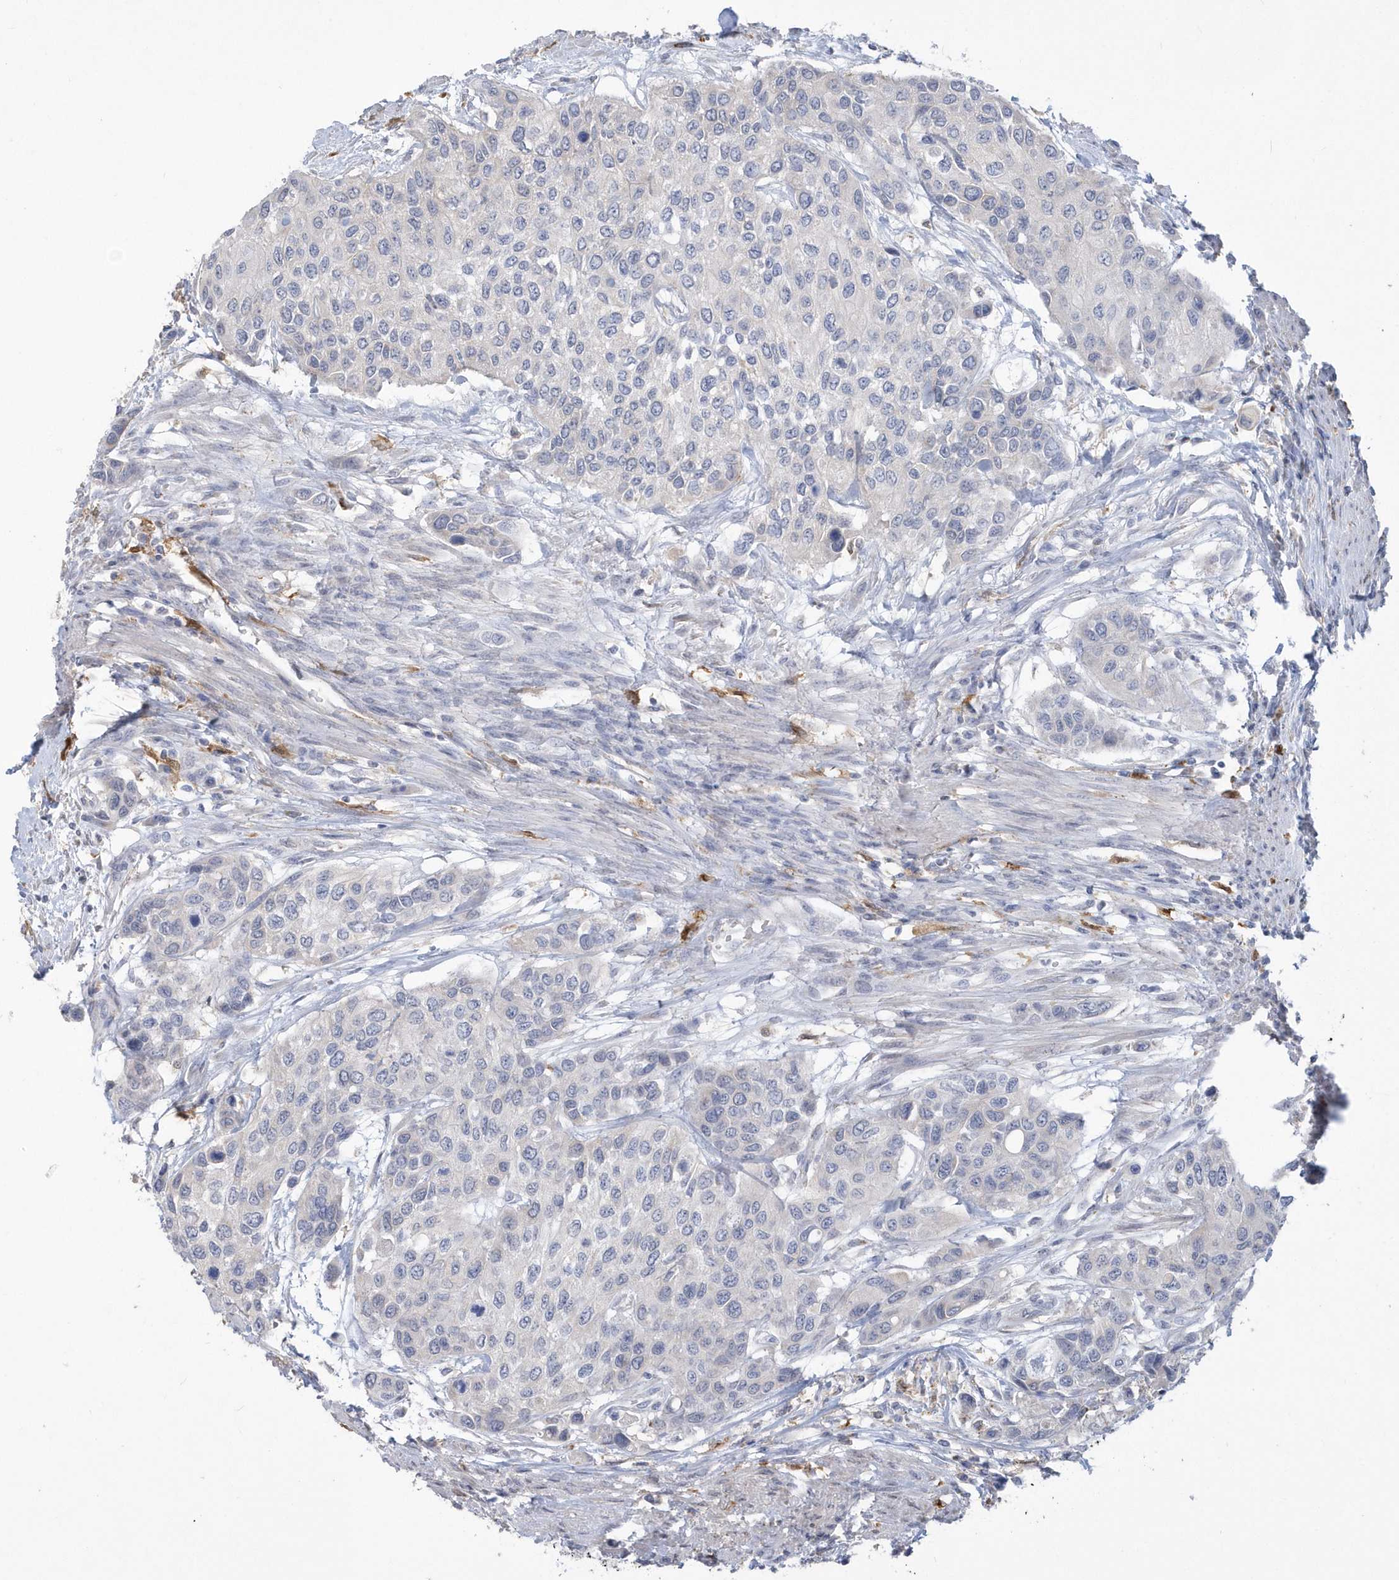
{"staining": {"intensity": "negative", "quantity": "none", "location": "none"}, "tissue": "urothelial cancer", "cell_type": "Tumor cells", "image_type": "cancer", "snomed": [{"axis": "morphology", "description": "Normal tissue, NOS"}, {"axis": "morphology", "description": "Urothelial carcinoma, High grade"}, {"axis": "topography", "description": "Vascular tissue"}, {"axis": "topography", "description": "Urinary bladder"}], "caption": "High power microscopy micrograph of an IHC histopathology image of high-grade urothelial carcinoma, revealing no significant expression in tumor cells.", "gene": "TSPEAR", "patient": {"sex": "female", "age": 56}}